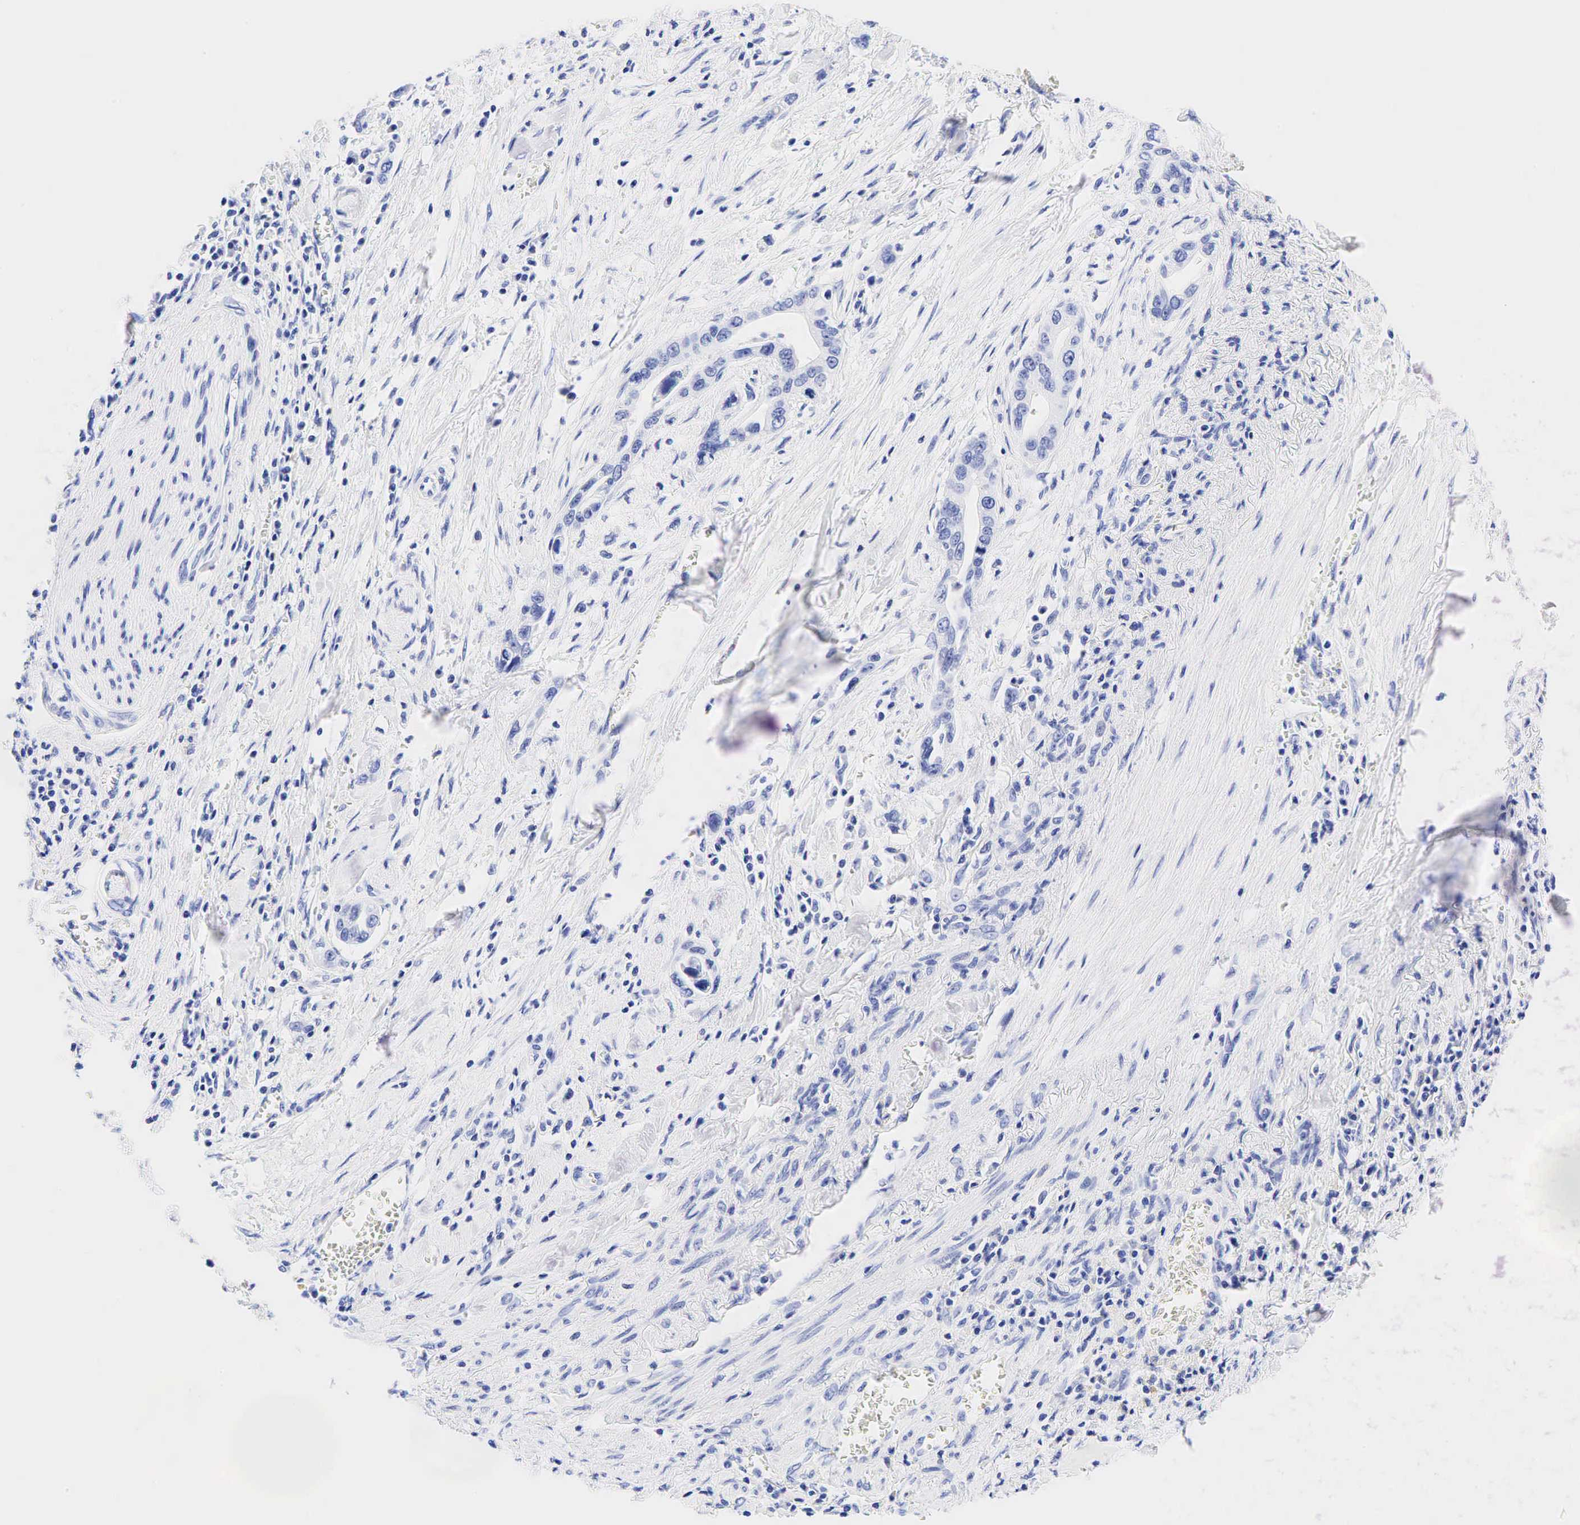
{"staining": {"intensity": "negative", "quantity": "none", "location": "none"}, "tissue": "pancreatic cancer", "cell_type": "Tumor cells", "image_type": "cancer", "snomed": [{"axis": "morphology", "description": "Adenocarcinoma, NOS"}, {"axis": "topography", "description": "Pancreas"}], "caption": "The immunohistochemistry (IHC) micrograph has no significant expression in tumor cells of pancreatic cancer tissue.", "gene": "ESR1", "patient": {"sex": "male", "age": 69}}